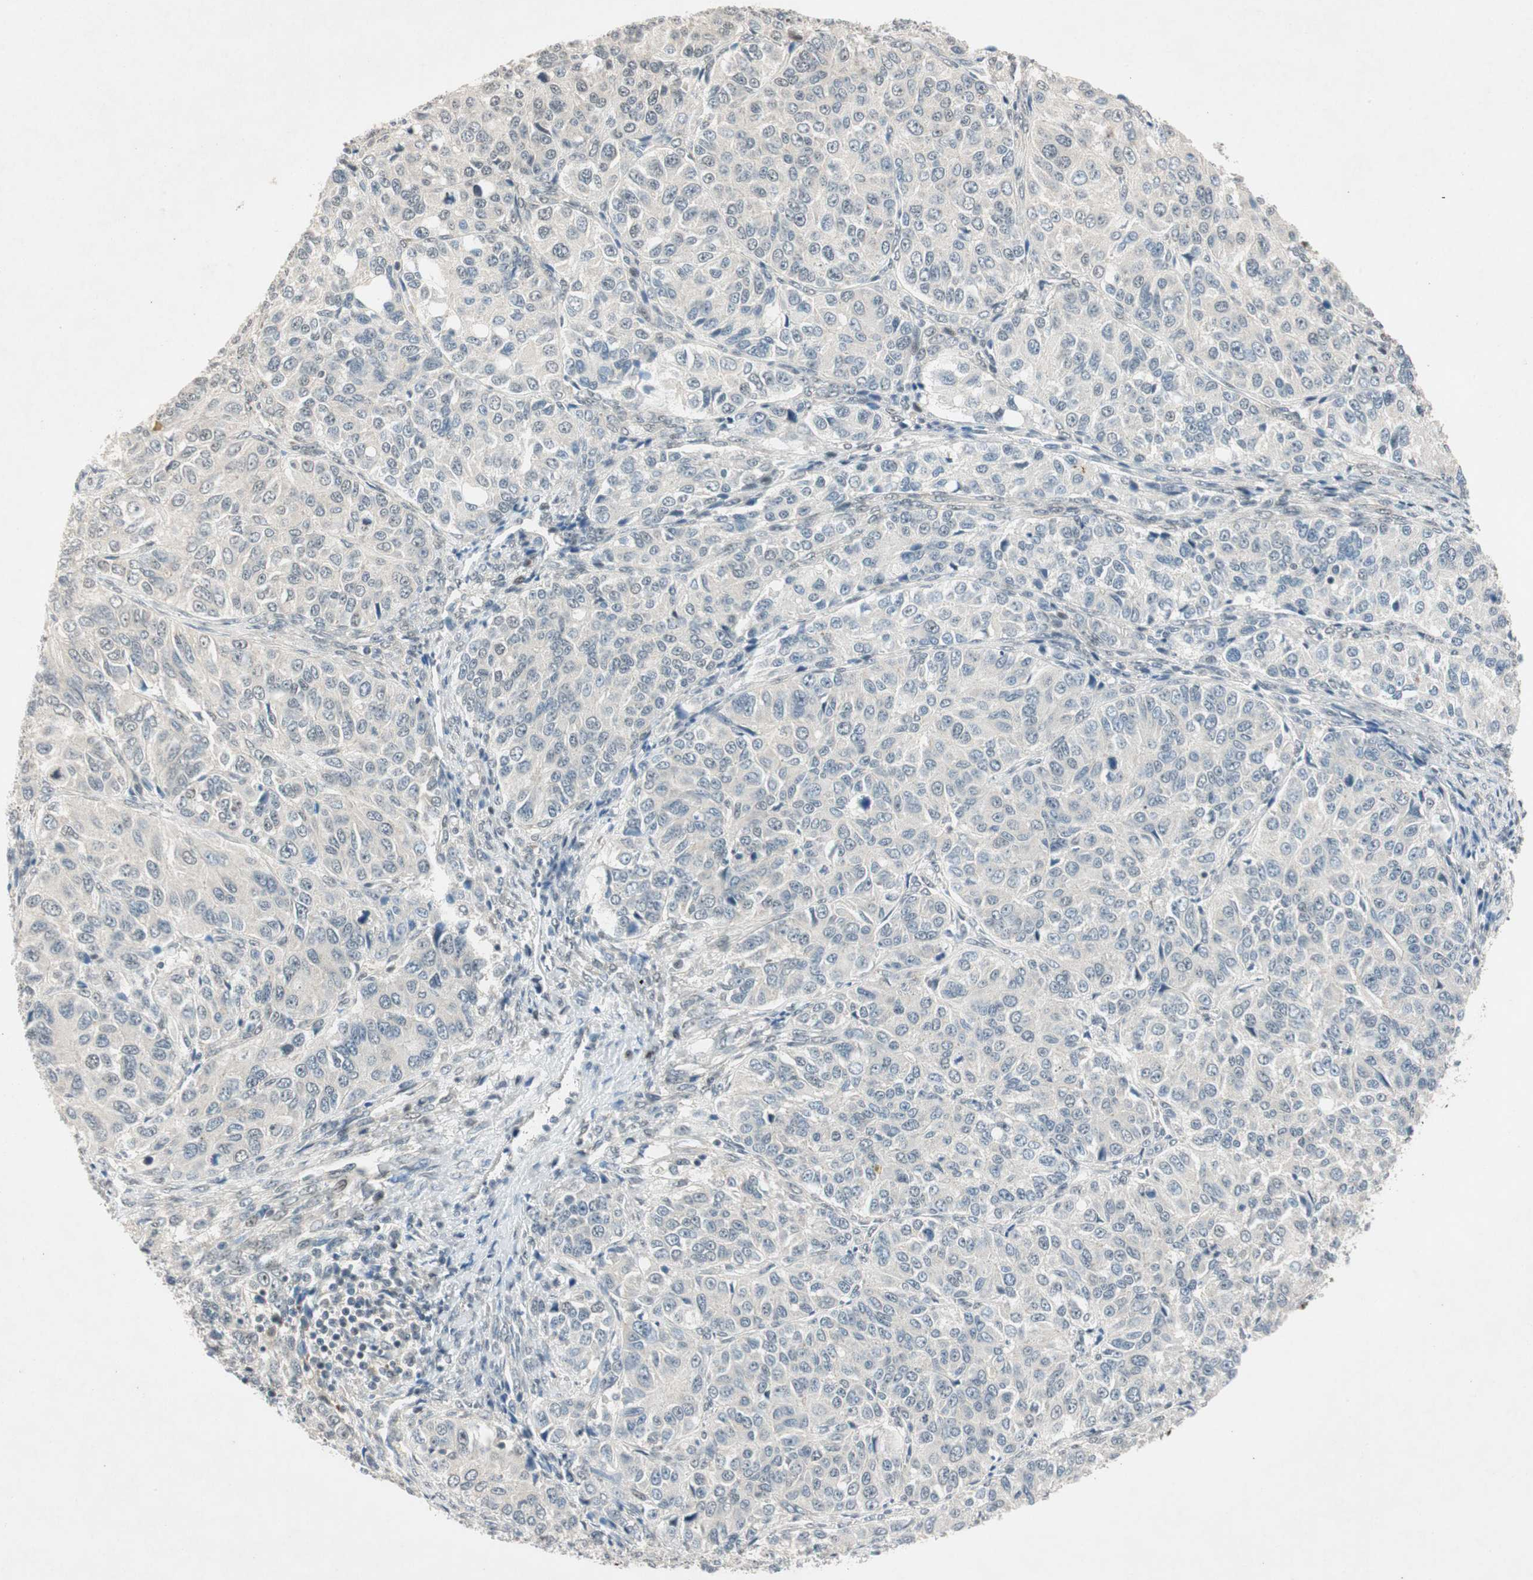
{"staining": {"intensity": "negative", "quantity": "none", "location": "none"}, "tissue": "ovarian cancer", "cell_type": "Tumor cells", "image_type": "cancer", "snomed": [{"axis": "morphology", "description": "Carcinoma, endometroid"}, {"axis": "topography", "description": "Ovary"}], "caption": "Endometroid carcinoma (ovarian) was stained to show a protein in brown. There is no significant staining in tumor cells.", "gene": "NCBP3", "patient": {"sex": "female", "age": 51}}